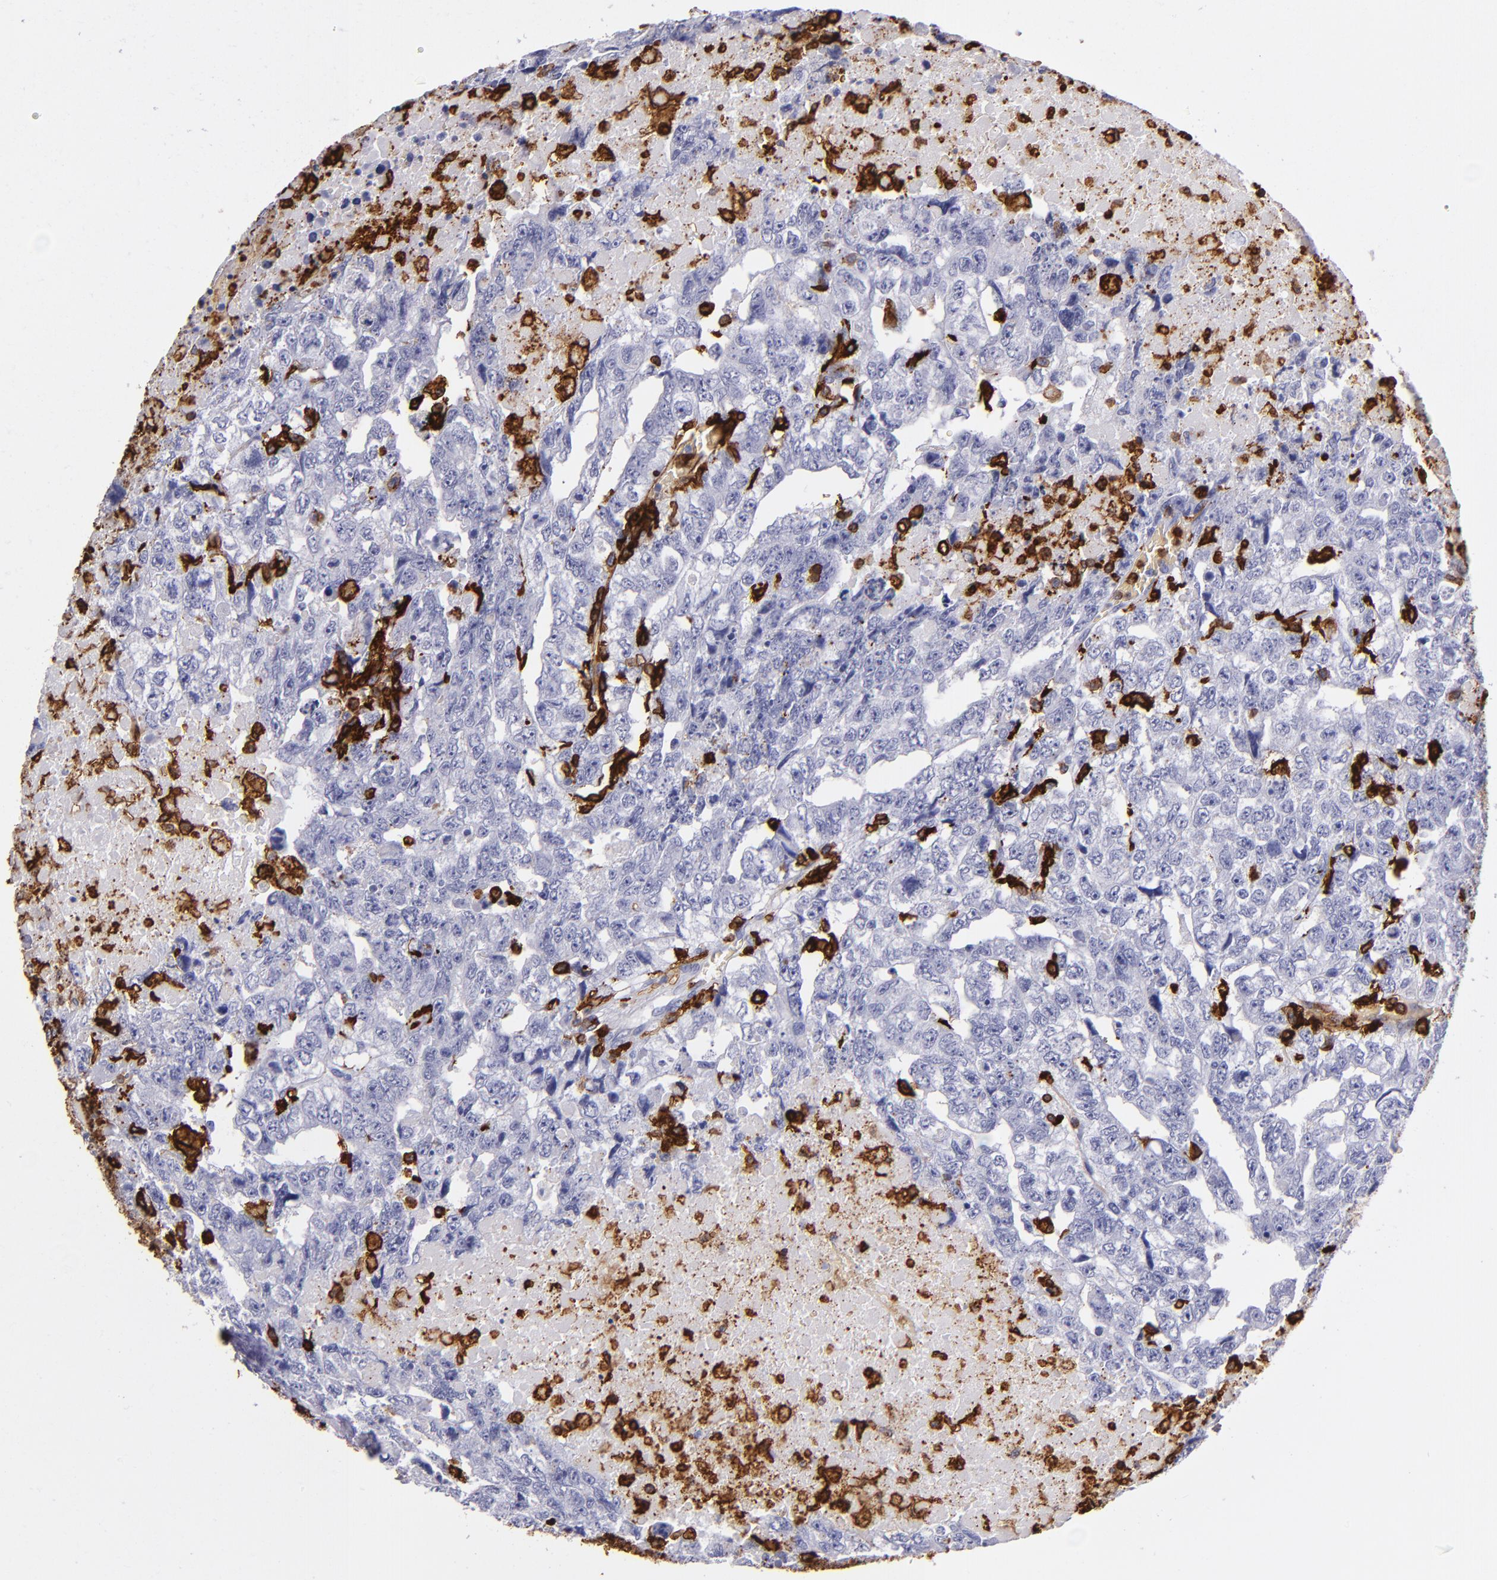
{"staining": {"intensity": "negative", "quantity": "none", "location": "none"}, "tissue": "testis cancer", "cell_type": "Tumor cells", "image_type": "cancer", "snomed": [{"axis": "morphology", "description": "Carcinoma, Embryonal, NOS"}, {"axis": "topography", "description": "Testis"}], "caption": "Immunohistochemical staining of human testis embryonal carcinoma reveals no significant expression in tumor cells.", "gene": "HLA-DRA", "patient": {"sex": "male", "age": 36}}